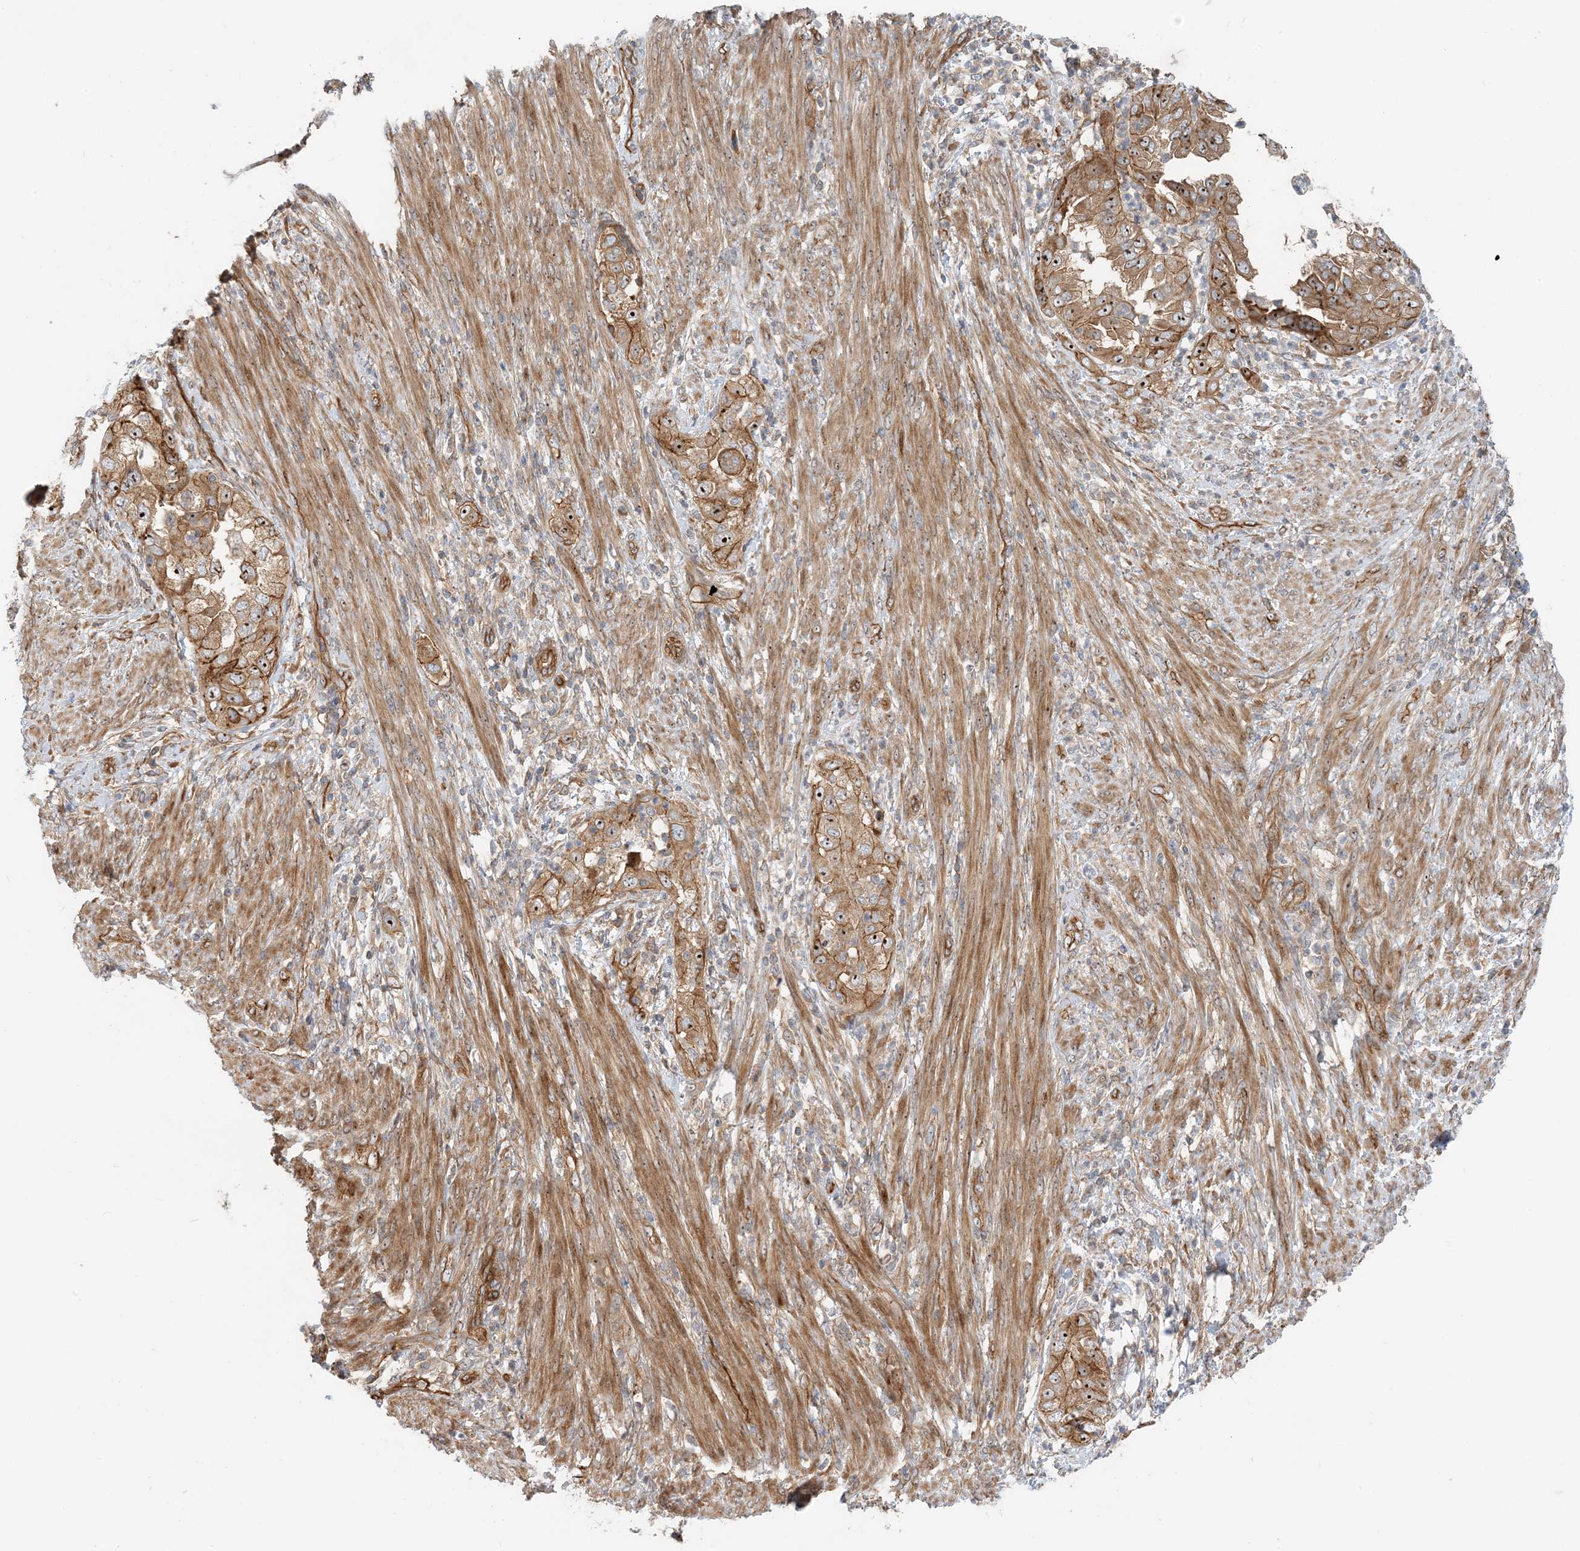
{"staining": {"intensity": "moderate", "quantity": ">75%", "location": "cytoplasmic/membranous,nuclear"}, "tissue": "endometrial cancer", "cell_type": "Tumor cells", "image_type": "cancer", "snomed": [{"axis": "morphology", "description": "Adenocarcinoma, NOS"}, {"axis": "topography", "description": "Endometrium"}], "caption": "An immunohistochemistry photomicrograph of tumor tissue is shown. Protein staining in brown labels moderate cytoplasmic/membranous and nuclear positivity in endometrial cancer (adenocarcinoma) within tumor cells. (Stains: DAB (3,3'-diaminobenzidine) in brown, nuclei in blue, Microscopy: brightfield microscopy at high magnification).", "gene": "MYL5", "patient": {"sex": "female", "age": 85}}